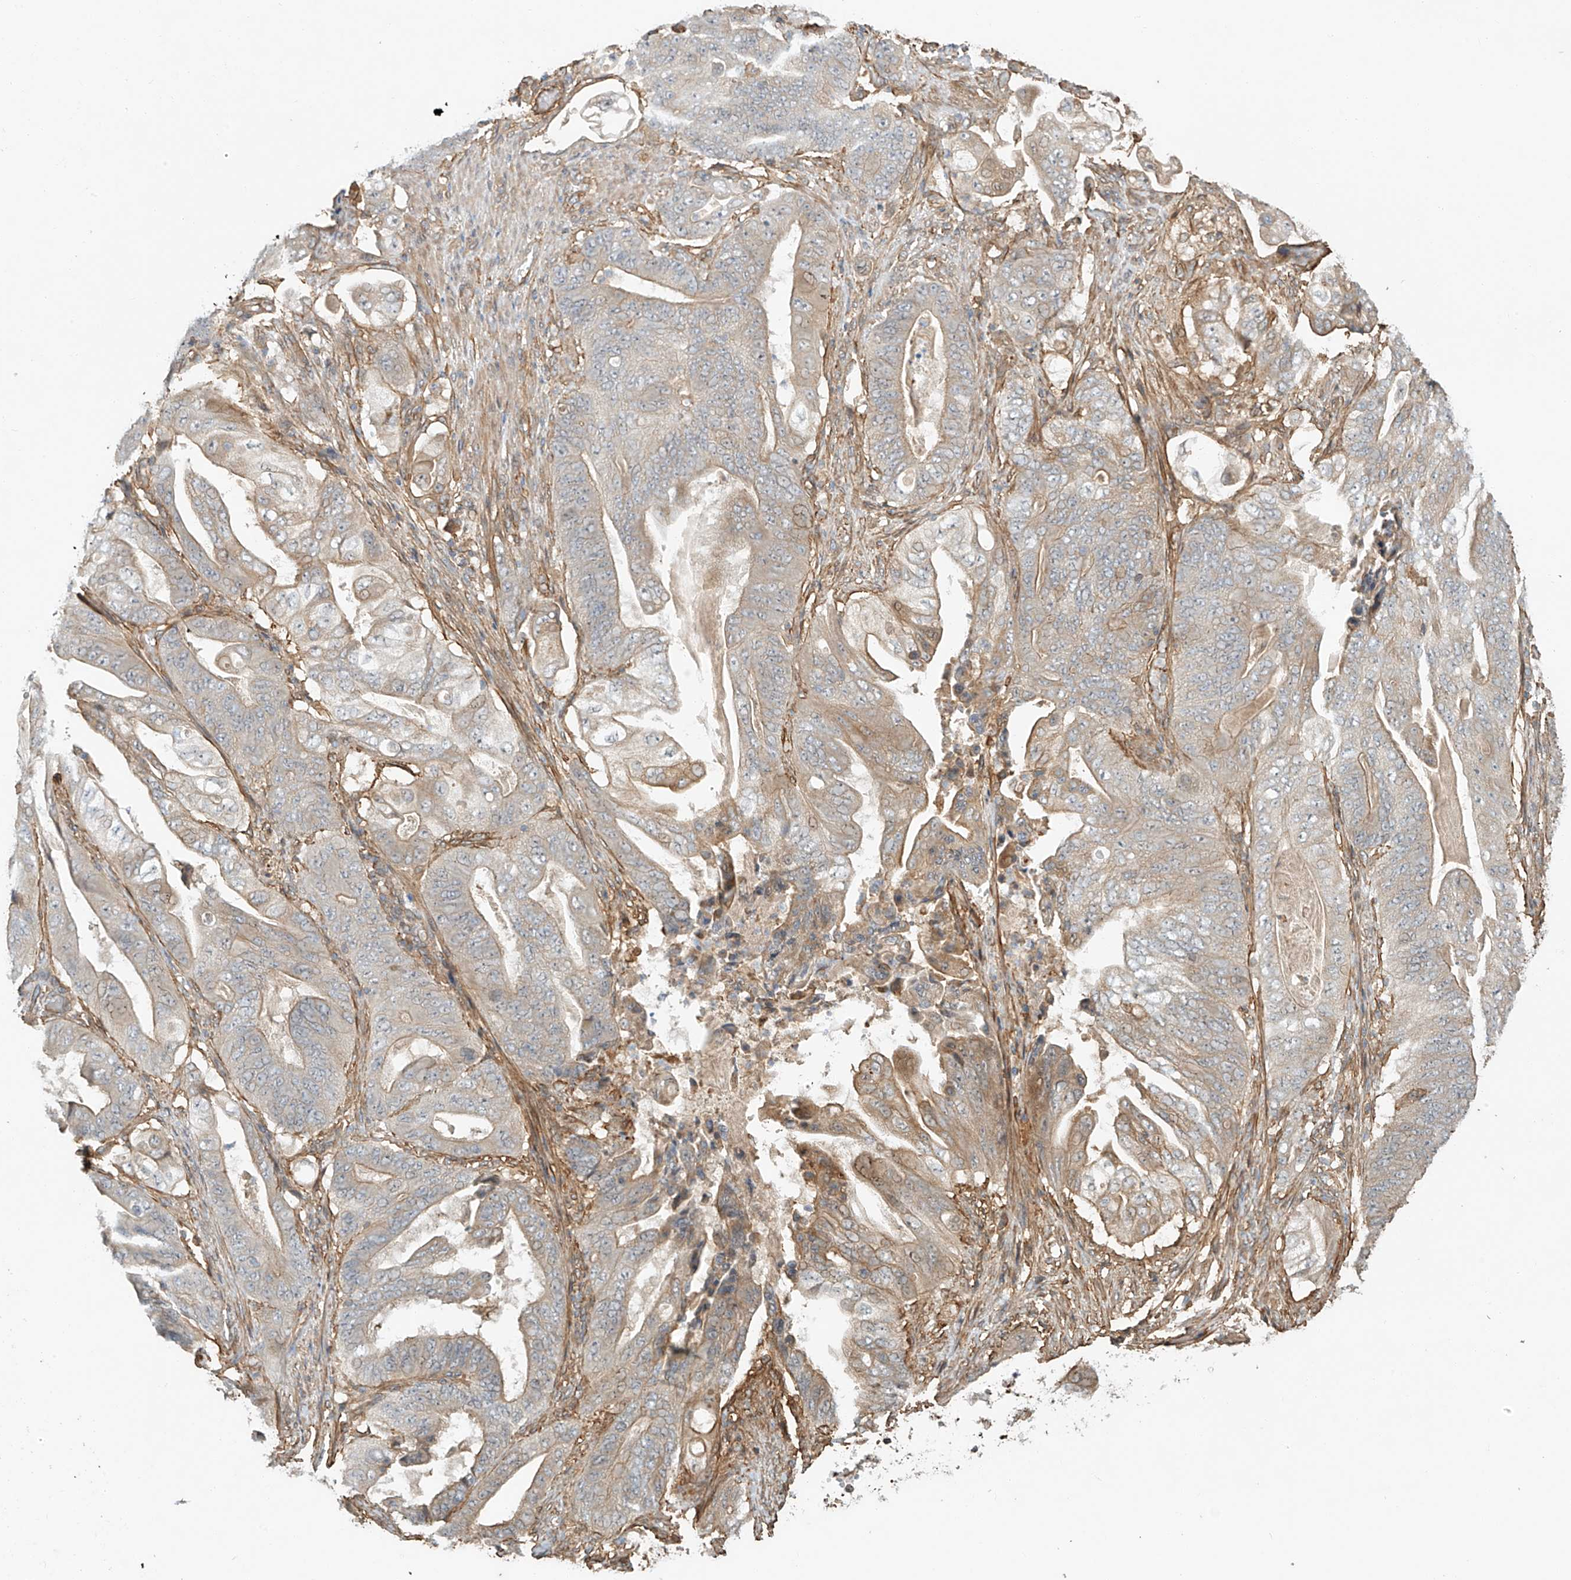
{"staining": {"intensity": "weak", "quantity": "25%-75%", "location": "cytoplasmic/membranous"}, "tissue": "stomach cancer", "cell_type": "Tumor cells", "image_type": "cancer", "snomed": [{"axis": "morphology", "description": "Adenocarcinoma, NOS"}, {"axis": "topography", "description": "Stomach"}], "caption": "Stomach adenocarcinoma stained with DAB immunohistochemistry (IHC) exhibits low levels of weak cytoplasmic/membranous expression in about 25%-75% of tumor cells.", "gene": "CSMD3", "patient": {"sex": "female", "age": 73}}